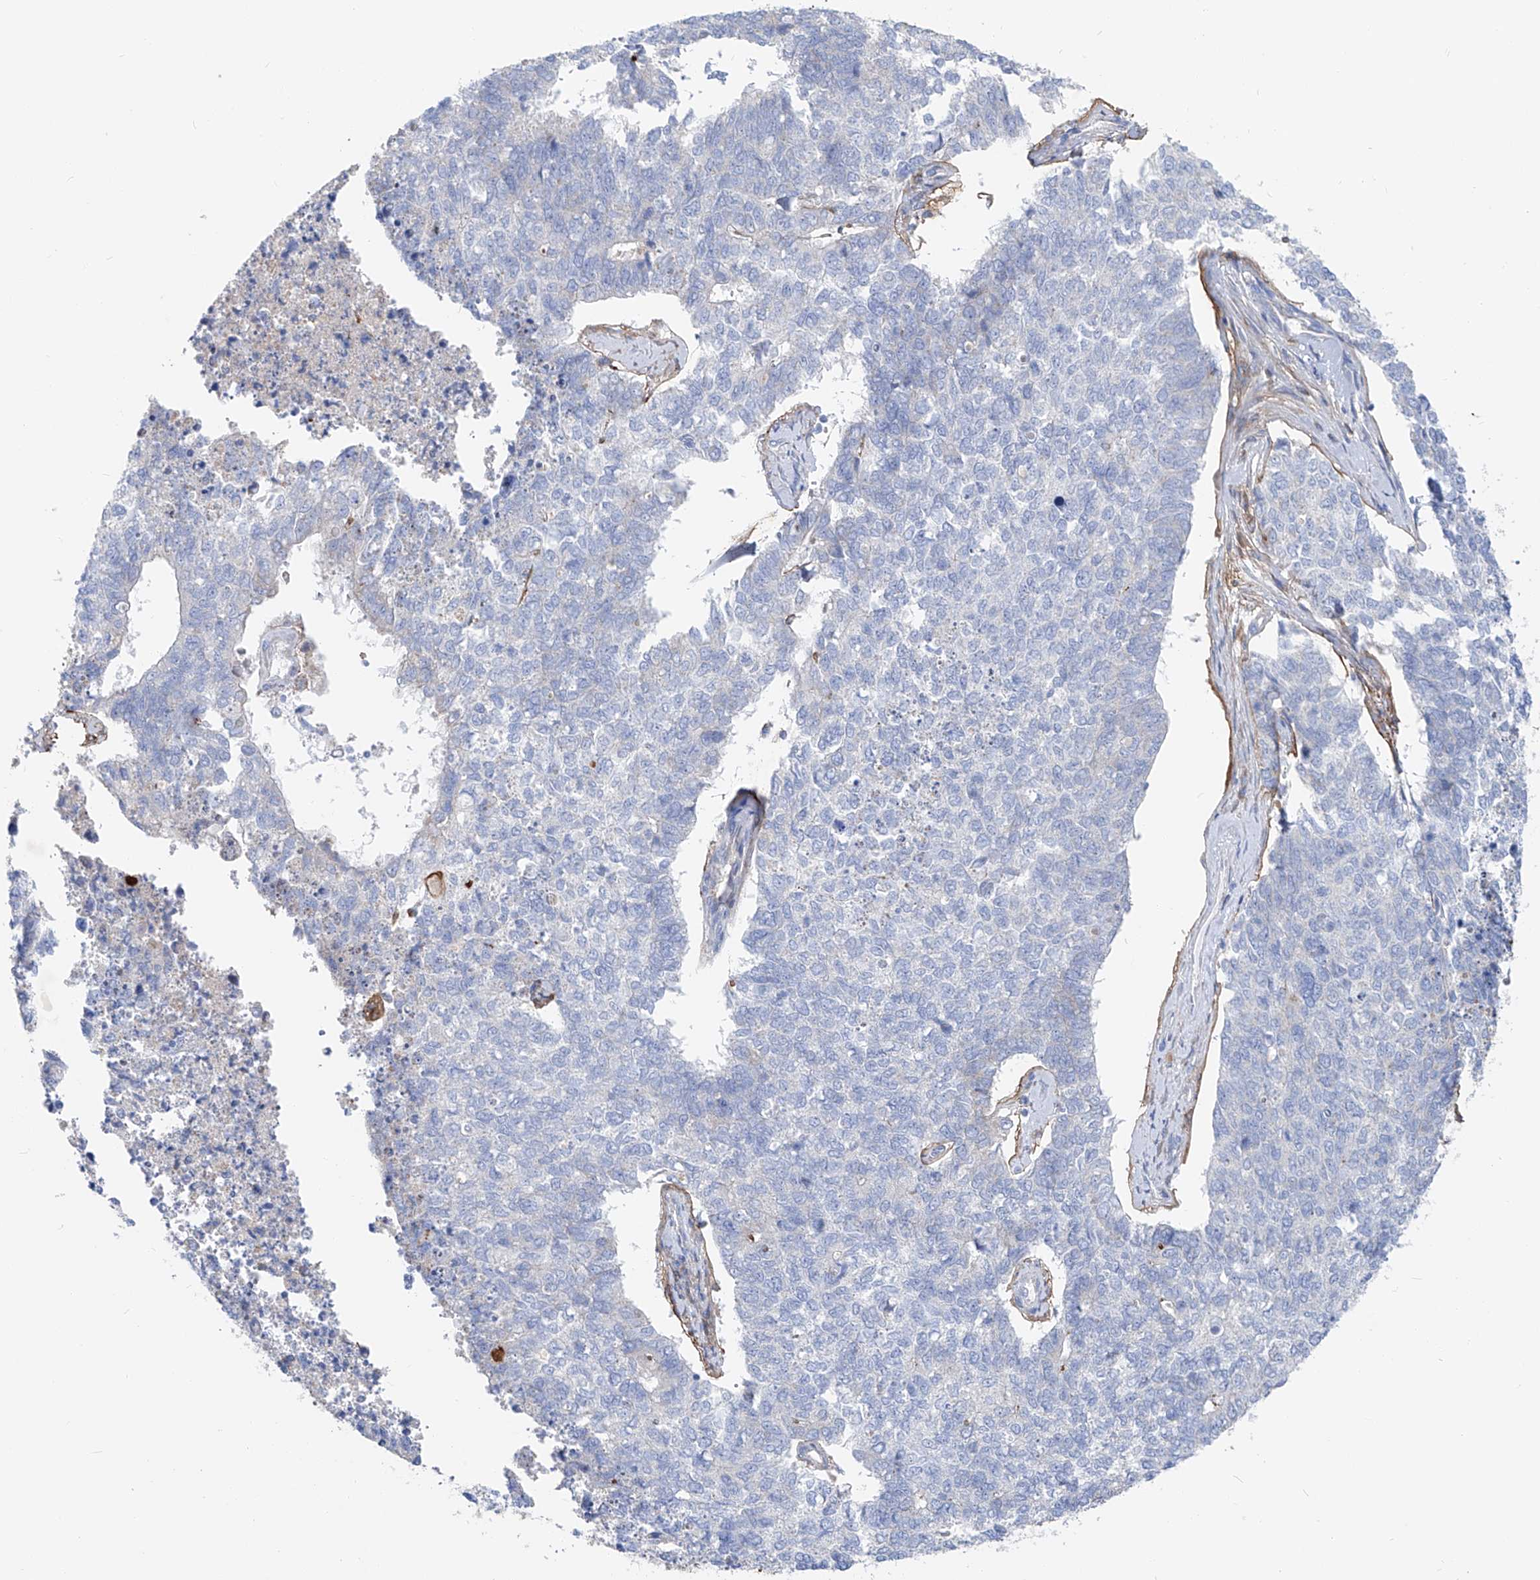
{"staining": {"intensity": "negative", "quantity": "none", "location": "none"}, "tissue": "cervical cancer", "cell_type": "Tumor cells", "image_type": "cancer", "snomed": [{"axis": "morphology", "description": "Squamous cell carcinoma, NOS"}, {"axis": "topography", "description": "Cervix"}], "caption": "The IHC image has no significant staining in tumor cells of squamous cell carcinoma (cervical) tissue.", "gene": "UFL1", "patient": {"sex": "female", "age": 63}}